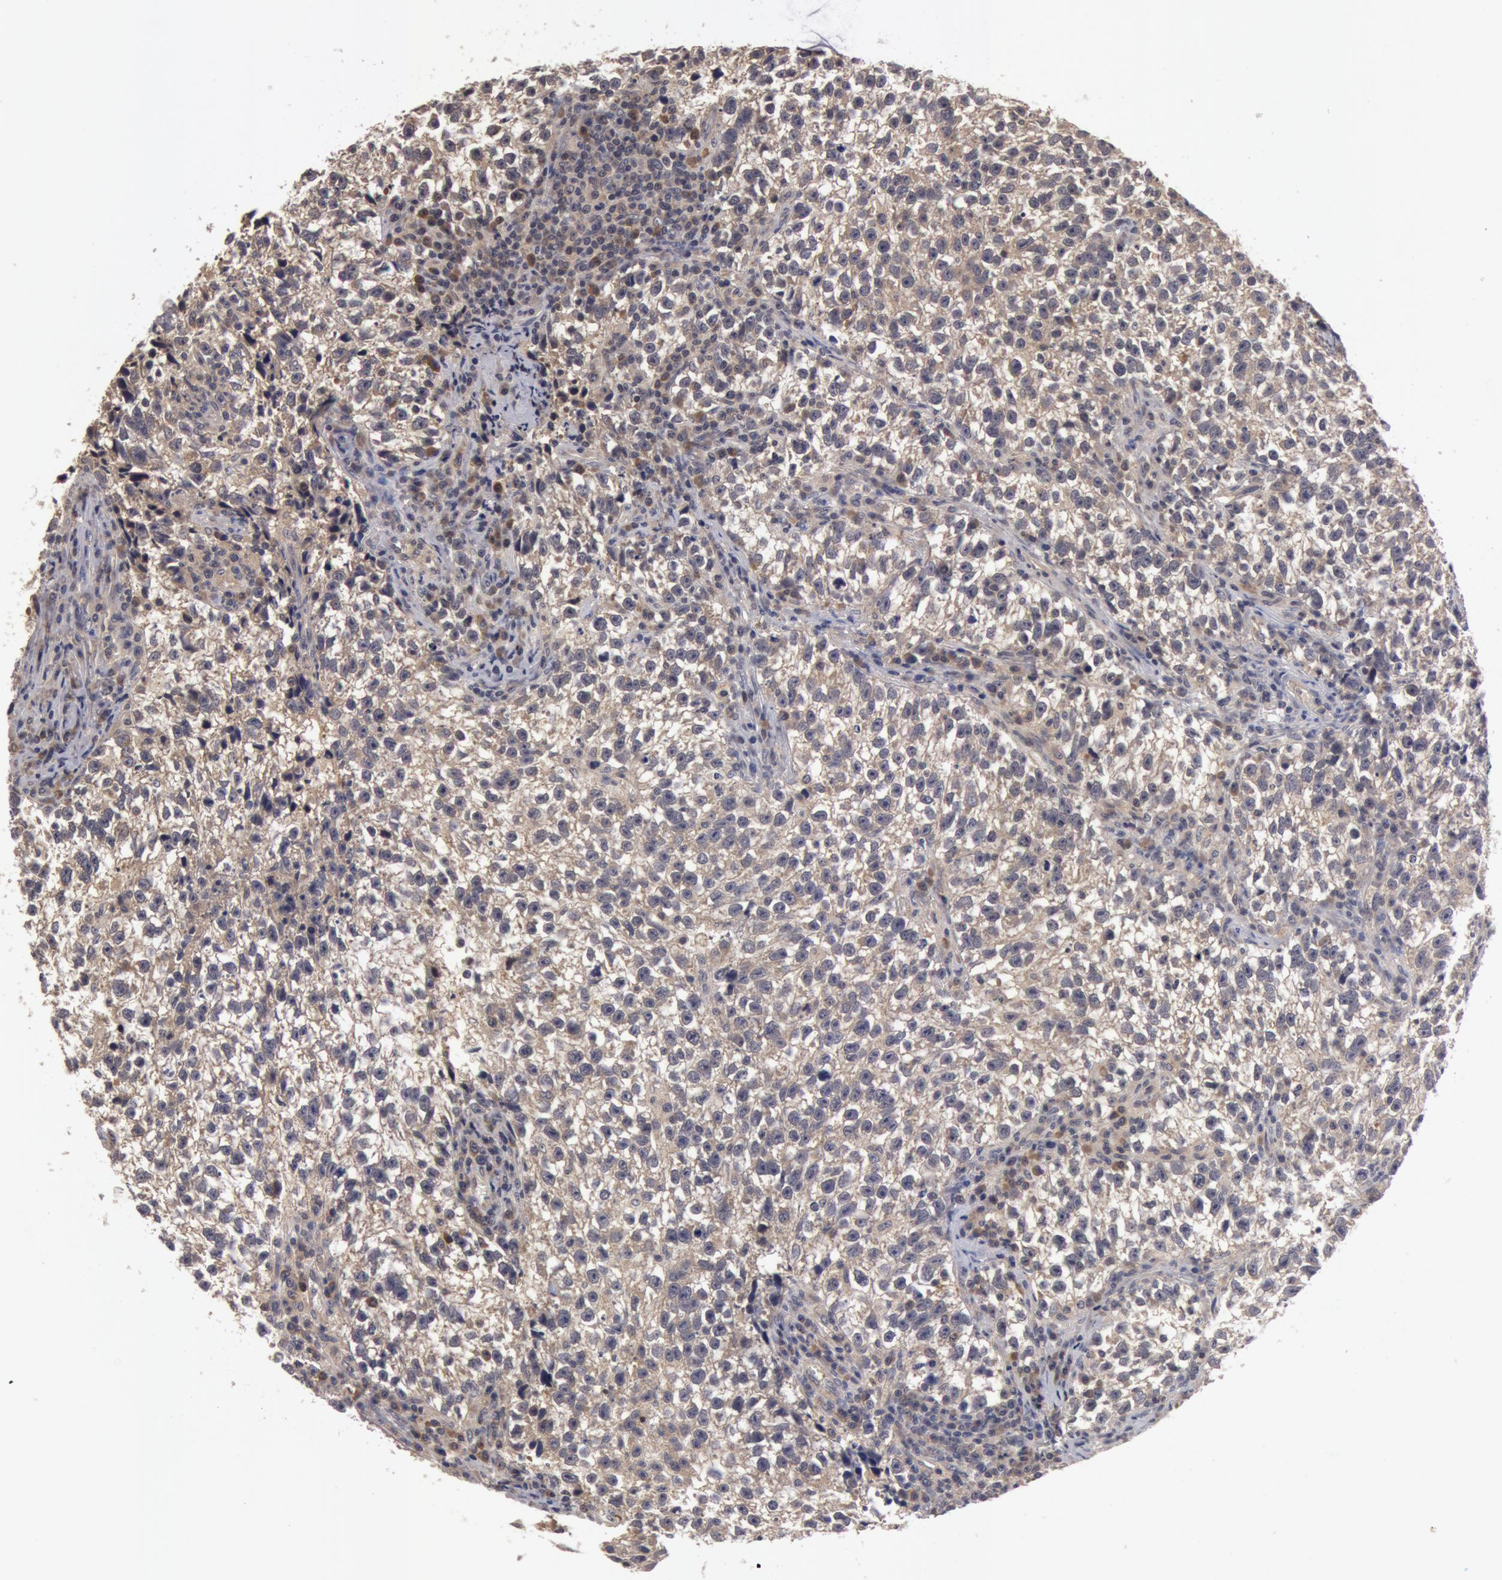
{"staining": {"intensity": "weak", "quantity": ">75%", "location": "cytoplasmic/membranous"}, "tissue": "testis cancer", "cell_type": "Tumor cells", "image_type": "cancer", "snomed": [{"axis": "morphology", "description": "Seminoma, NOS"}, {"axis": "topography", "description": "Testis"}], "caption": "Seminoma (testis) was stained to show a protein in brown. There is low levels of weak cytoplasmic/membranous expression in about >75% of tumor cells.", "gene": "BCHE", "patient": {"sex": "male", "age": 38}}